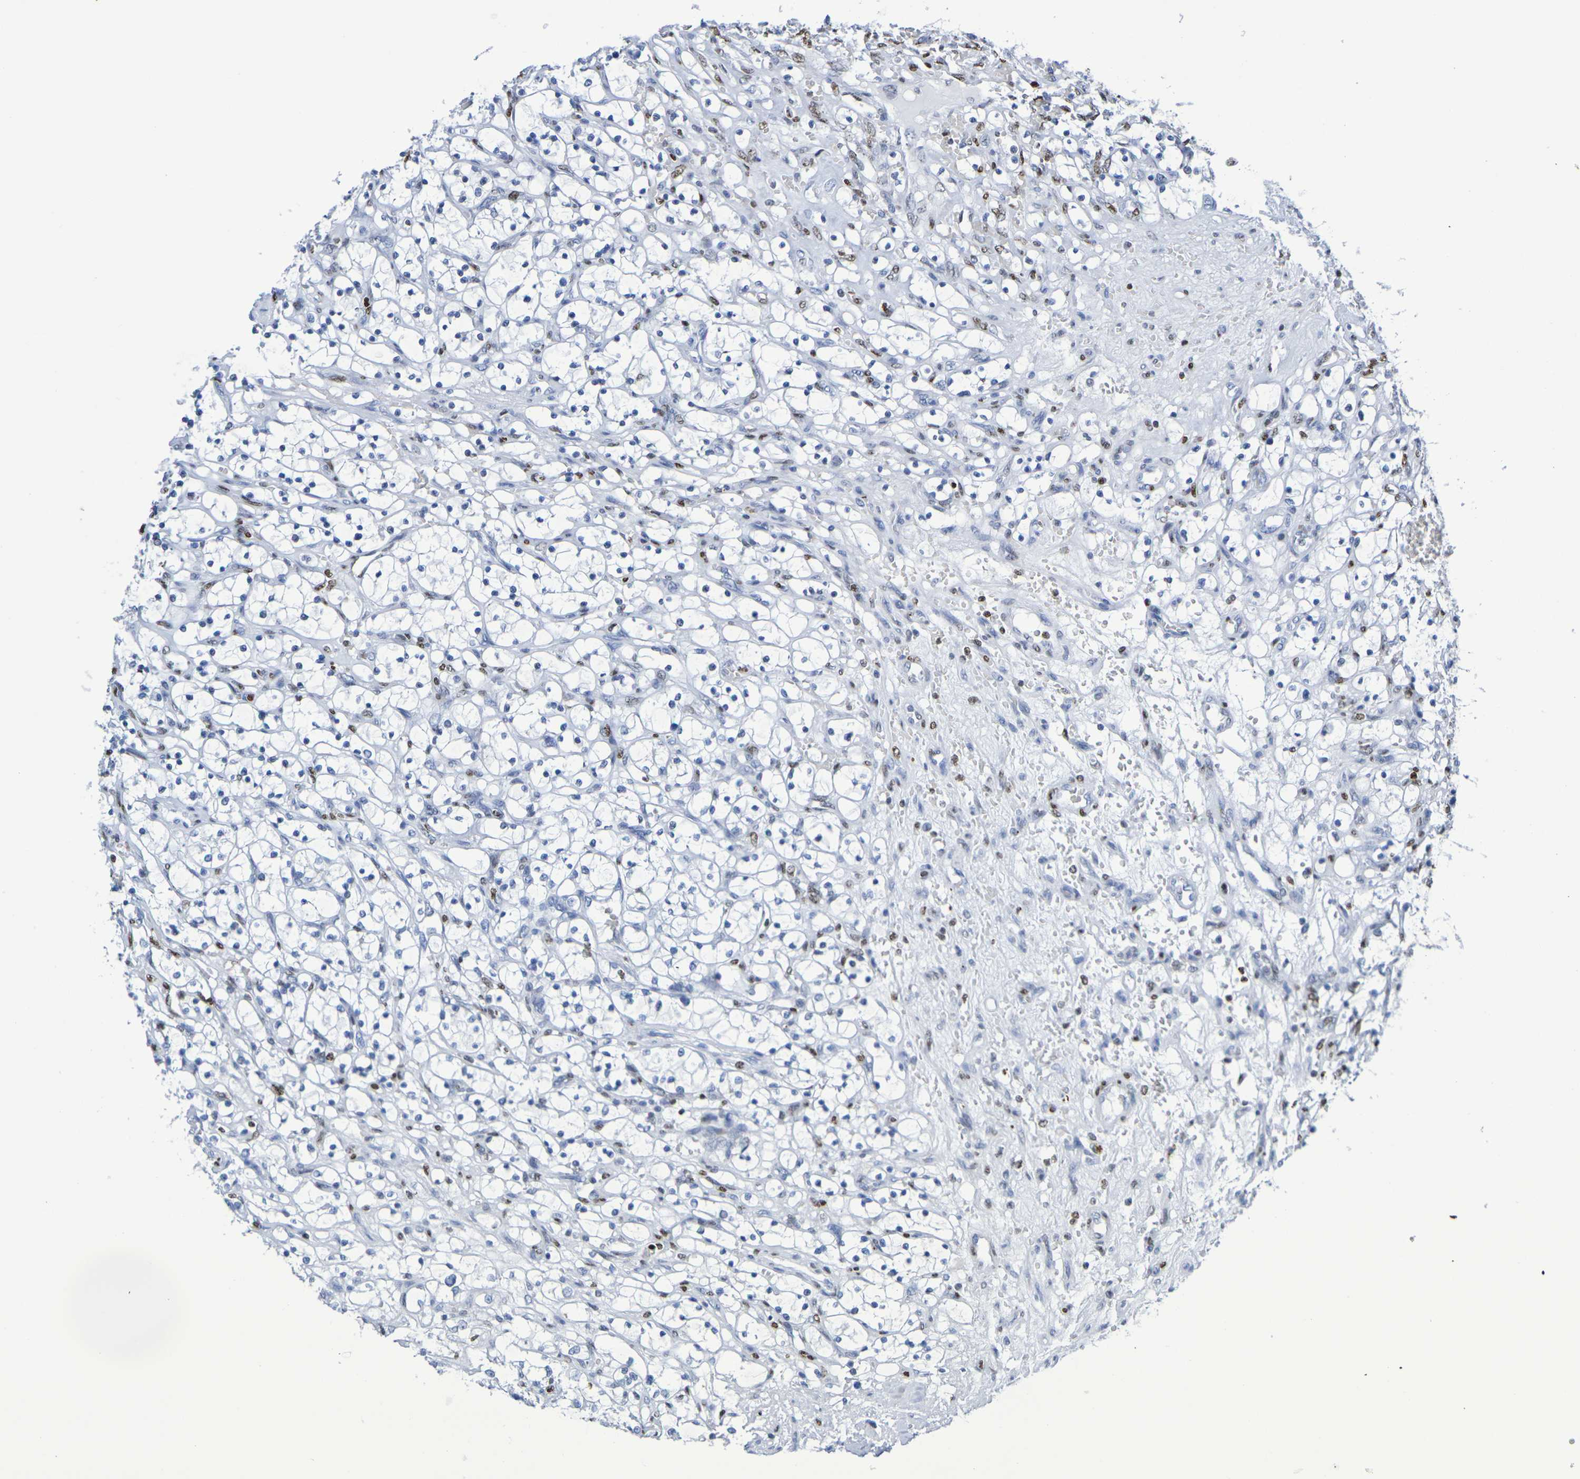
{"staining": {"intensity": "negative", "quantity": "none", "location": "none"}, "tissue": "renal cancer", "cell_type": "Tumor cells", "image_type": "cancer", "snomed": [{"axis": "morphology", "description": "Adenocarcinoma, NOS"}, {"axis": "topography", "description": "Kidney"}], "caption": "Image shows no protein expression in tumor cells of renal cancer tissue.", "gene": "H1-5", "patient": {"sex": "female", "age": 69}}